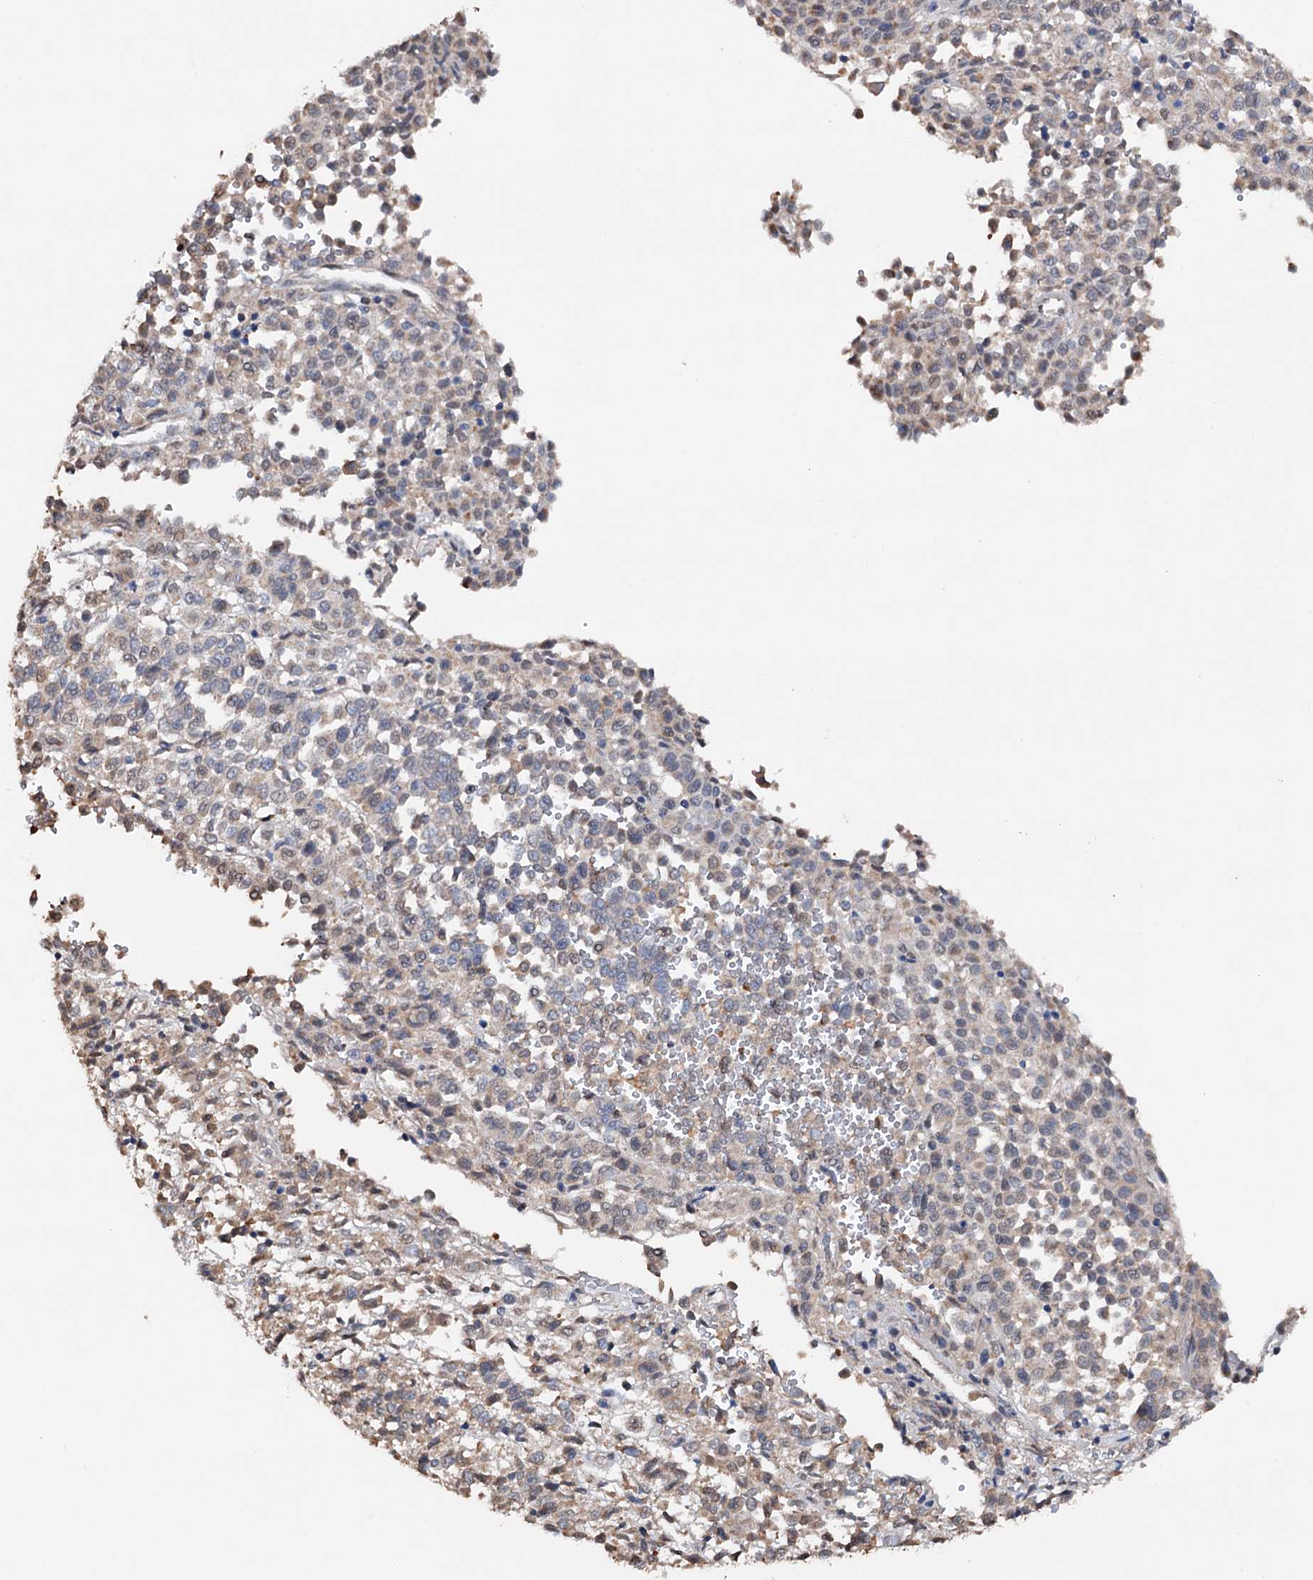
{"staining": {"intensity": "moderate", "quantity": "<25%", "location": "cytoplasmic/membranous"}, "tissue": "melanoma", "cell_type": "Tumor cells", "image_type": "cancer", "snomed": [{"axis": "morphology", "description": "Malignant melanoma, Metastatic site"}, {"axis": "topography", "description": "Pancreas"}], "caption": "There is low levels of moderate cytoplasmic/membranous staining in tumor cells of melanoma, as demonstrated by immunohistochemical staining (brown color).", "gene": "ARL13A", "patient": {"sex": "female", "age": 30}}